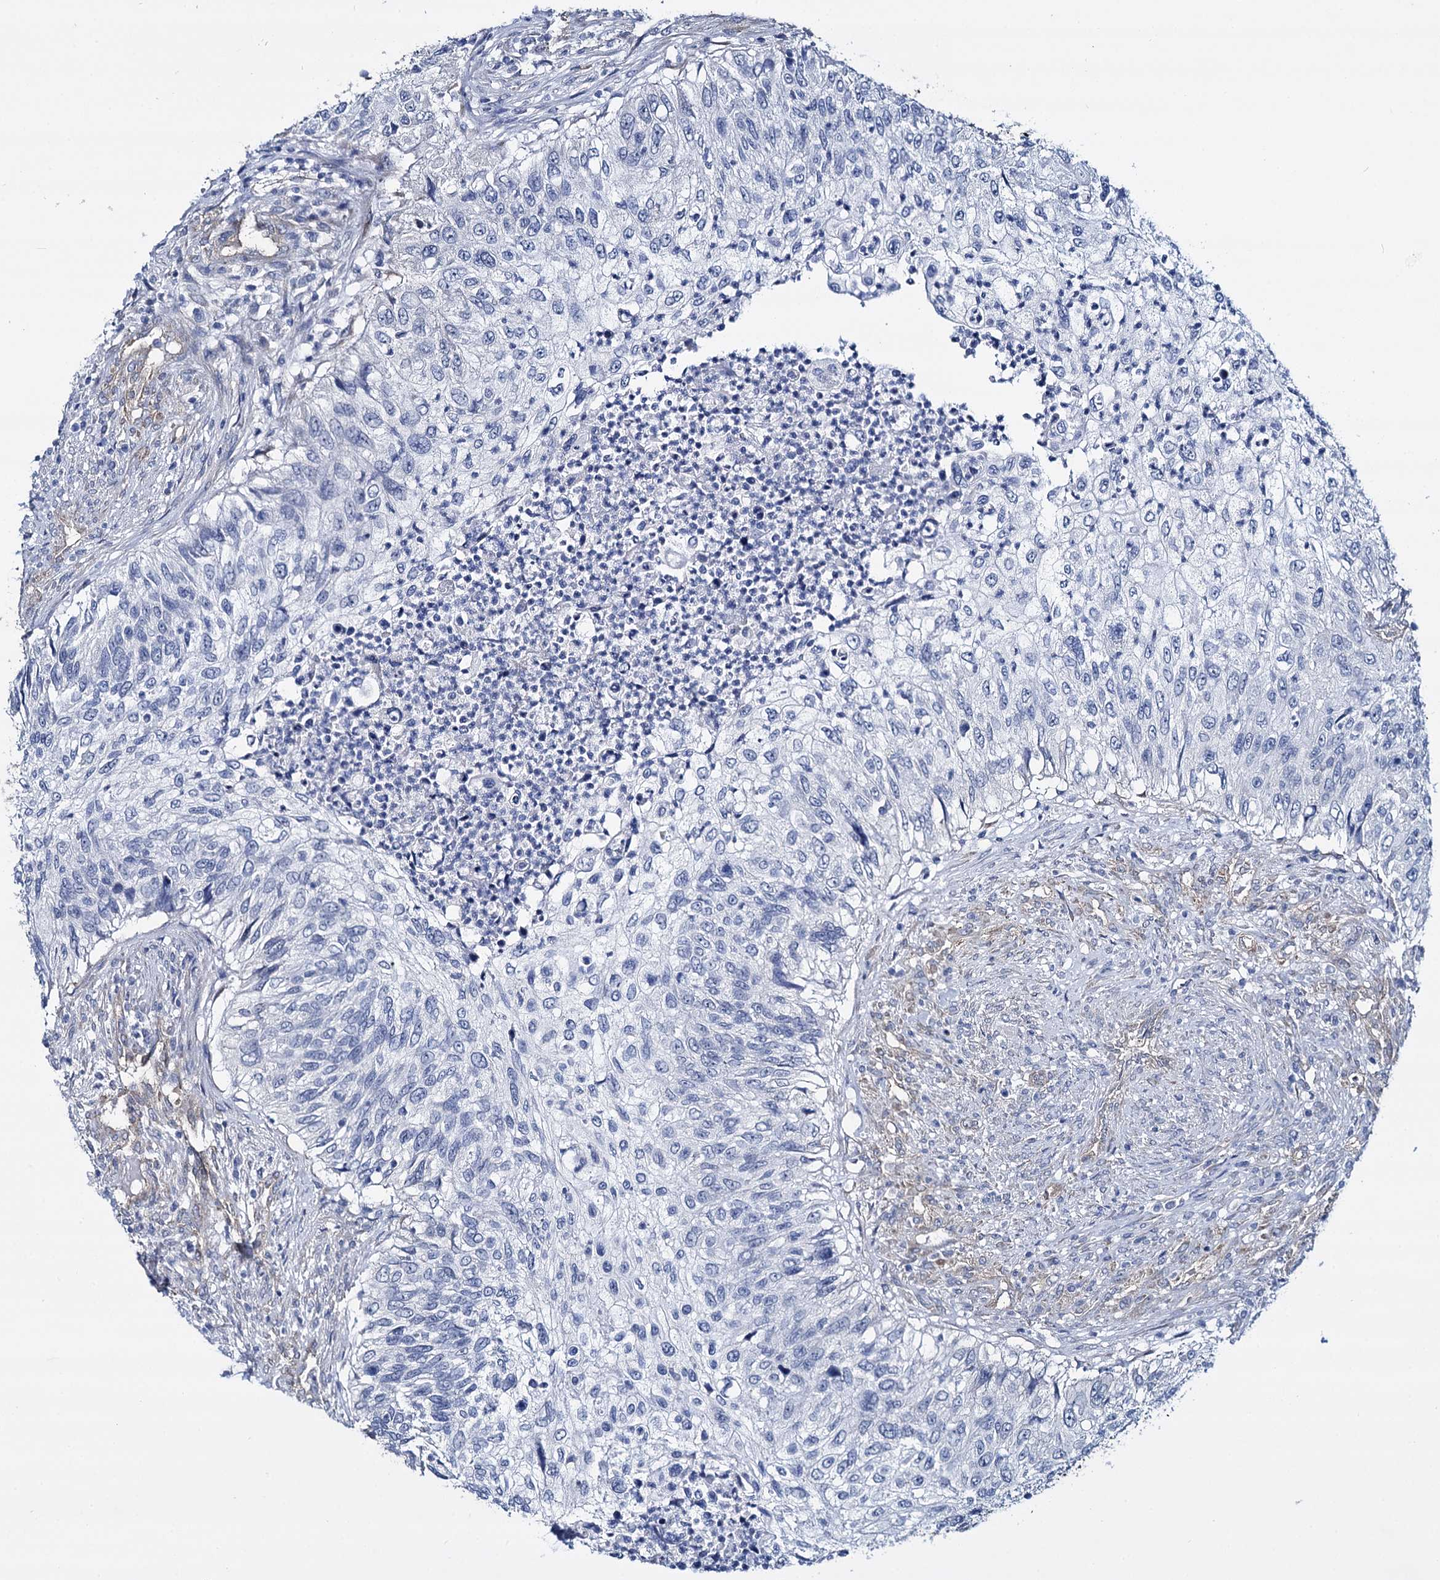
{"staining": {"intensity": "negative", "quantity": "none", "location": "none"}, "tissue": "urothelial cancer", "cell_type": "Tumor cells", "image_type": "cancer", "snomed": [{"axis": "morphology", "description": "Urothelial carcinoma, High grade"}, {"axis": "topography", "description": "Urinary bladder"}], "caption": "High power microscopy histopathology image of an immunohistochemistry histopathology image of high-grade urothelial carcinoma, revealing no significant positivity in tumor cells.", "gene": "STXBP1", "patient": {"sex": "female", "age": 60}}